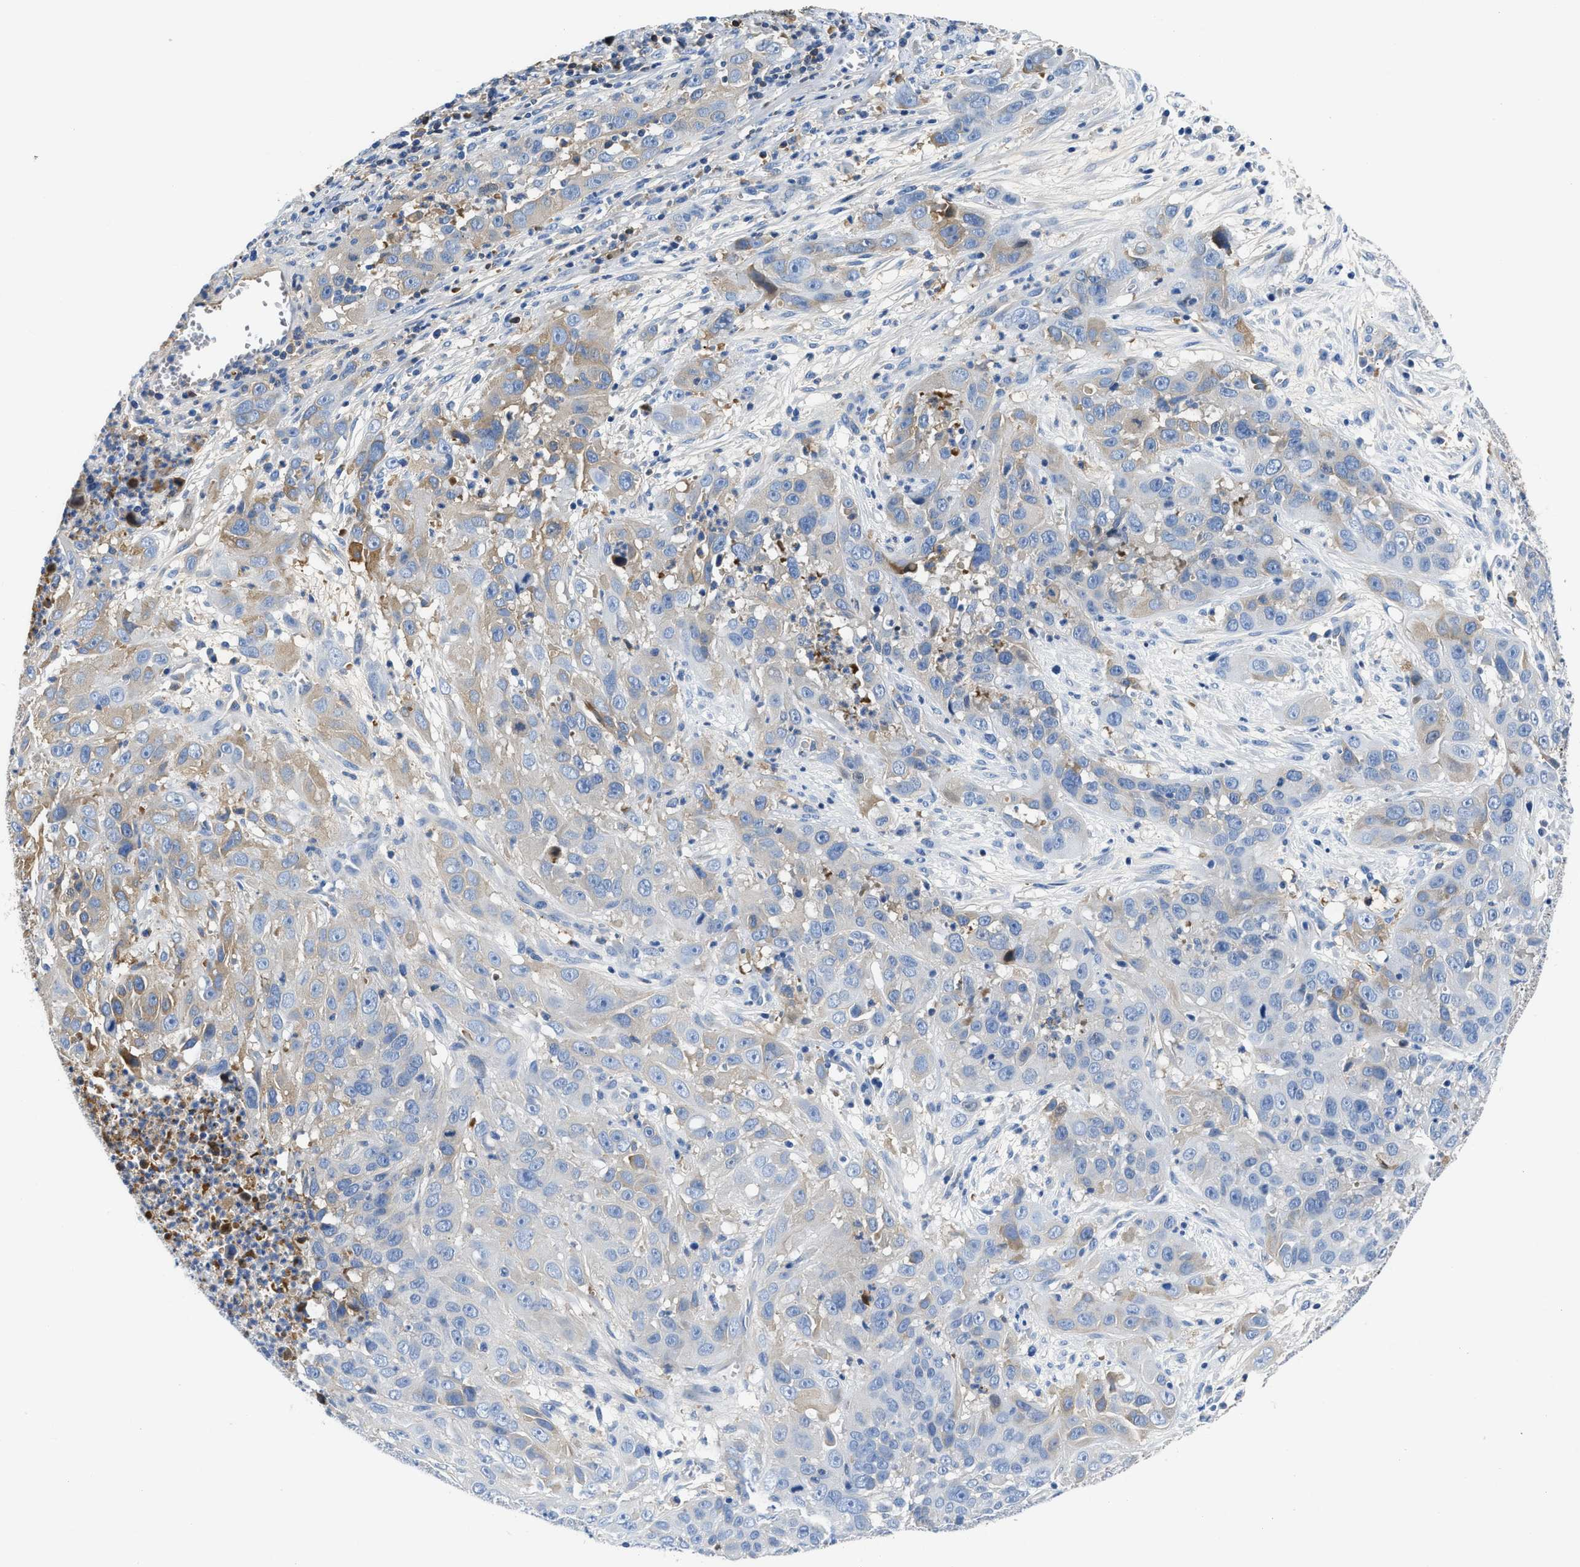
{"staining": {"intensity": "weak", "quantity": "<25%", "location": "cytoplasmic/membranous"}, "tissue": "cervical cancer", "cell_type": "Tumor cells", "image_type": "cancer", "snomed": [{"axis": "morphology", "description": "Squamous cell carcinoma, NOS"}, {"axis": "topography", "description": "Cervix"}], "caption": "IHC photomicrograph of neoplastic tissue: human cervical squamous cell carcinoma stained with DAB (3,3'-diaminobenzidine) demonstrates no significant protein staining in tumor cells.", "gene": "GC", "patient": {"sex": "female", "age": 32}}